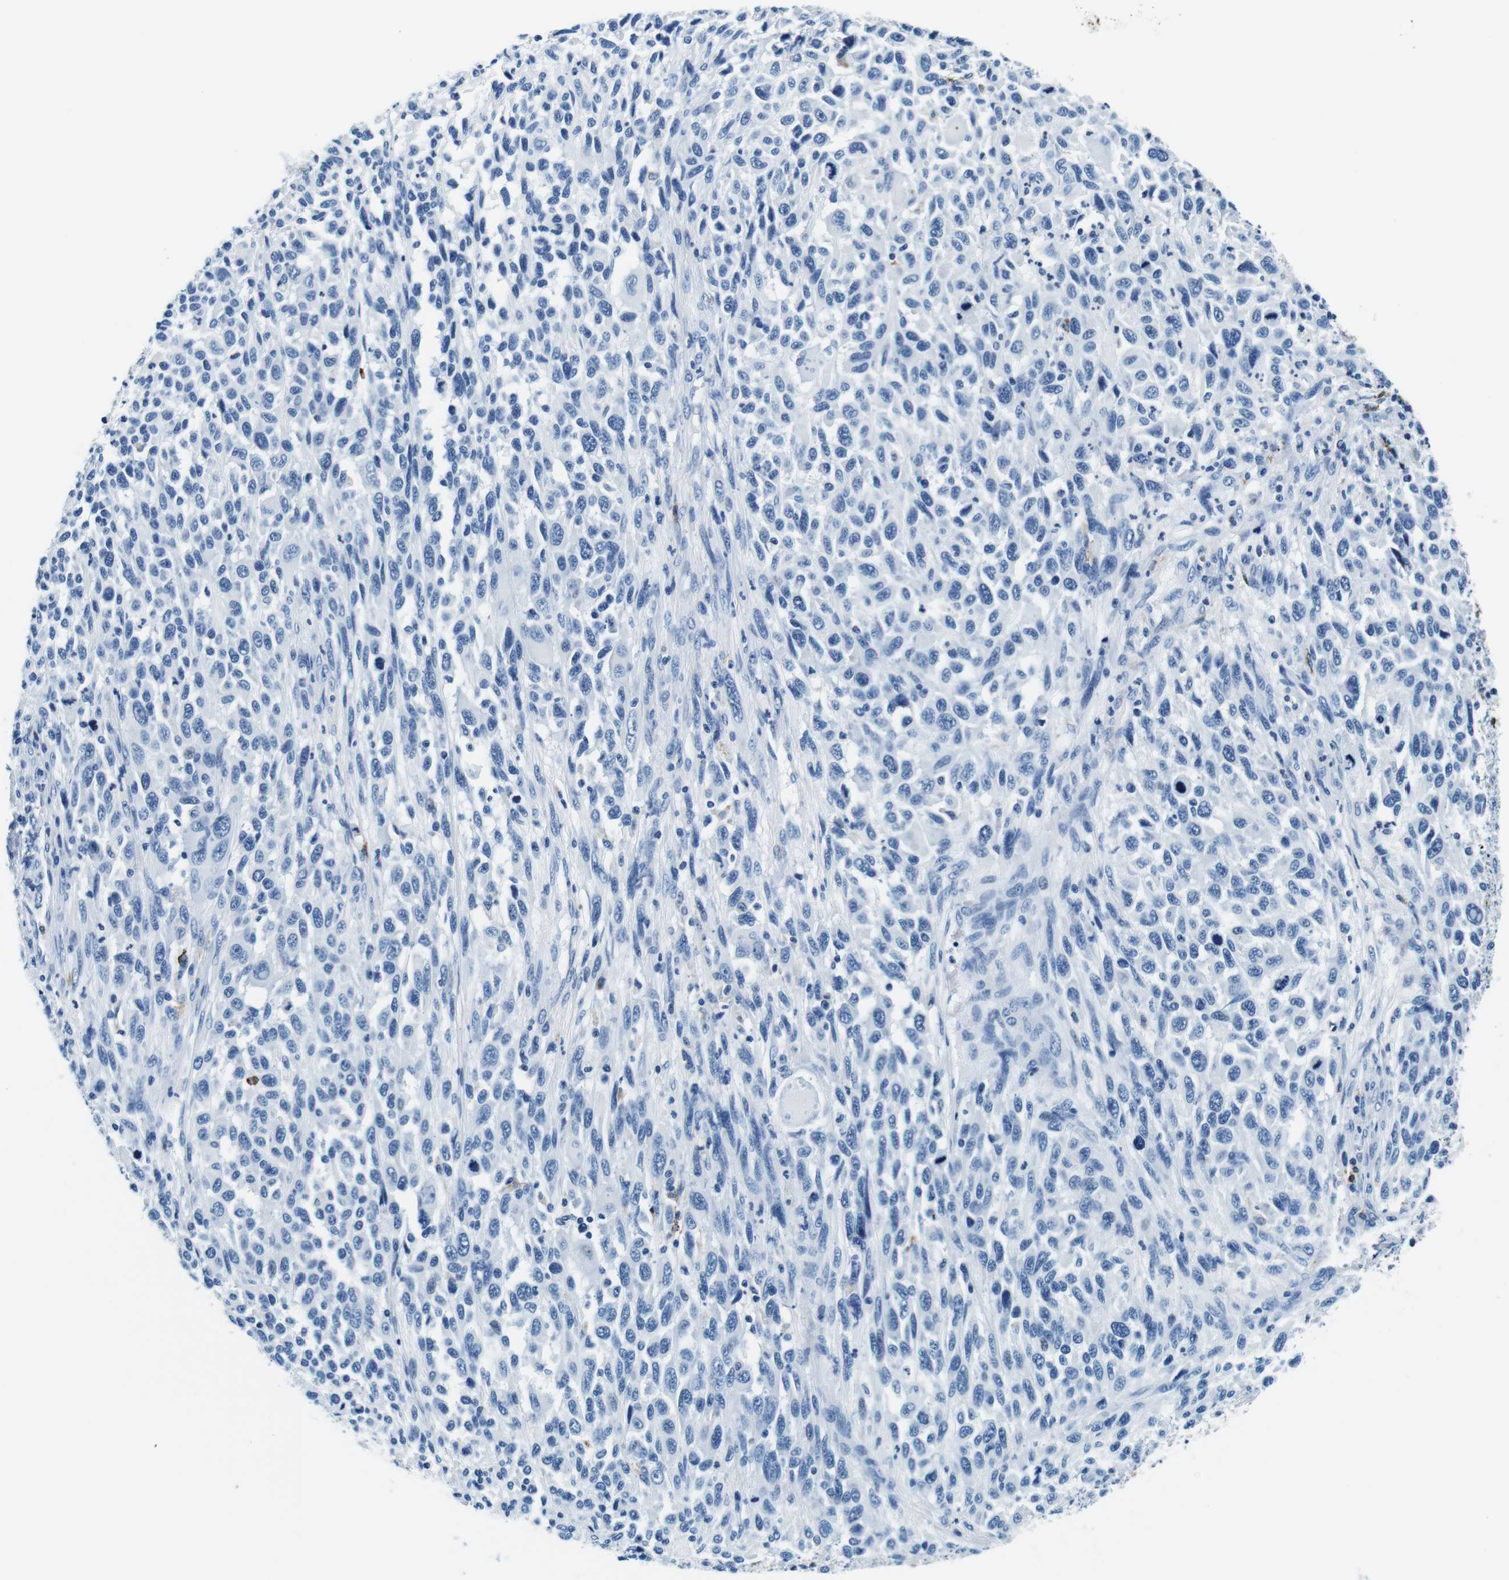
{"staining": {"intensity": "negative", "quantity": "none", "location": "none"}, "tissue": "melanoma", "cell_type": "Tumor cells", "image_type": "cancer", "snomed": [{"axis": "morphology", "description": "Malignant melanoma, Metastatic site"}, {"axis": "topography", "description": "Lymph node"}], "caption": "This is an IHC image of melanoma. There is no positivity in tumor cells.", "gene": "HLA-DRB1", "patient": {"sex": "male", "age": 61}}